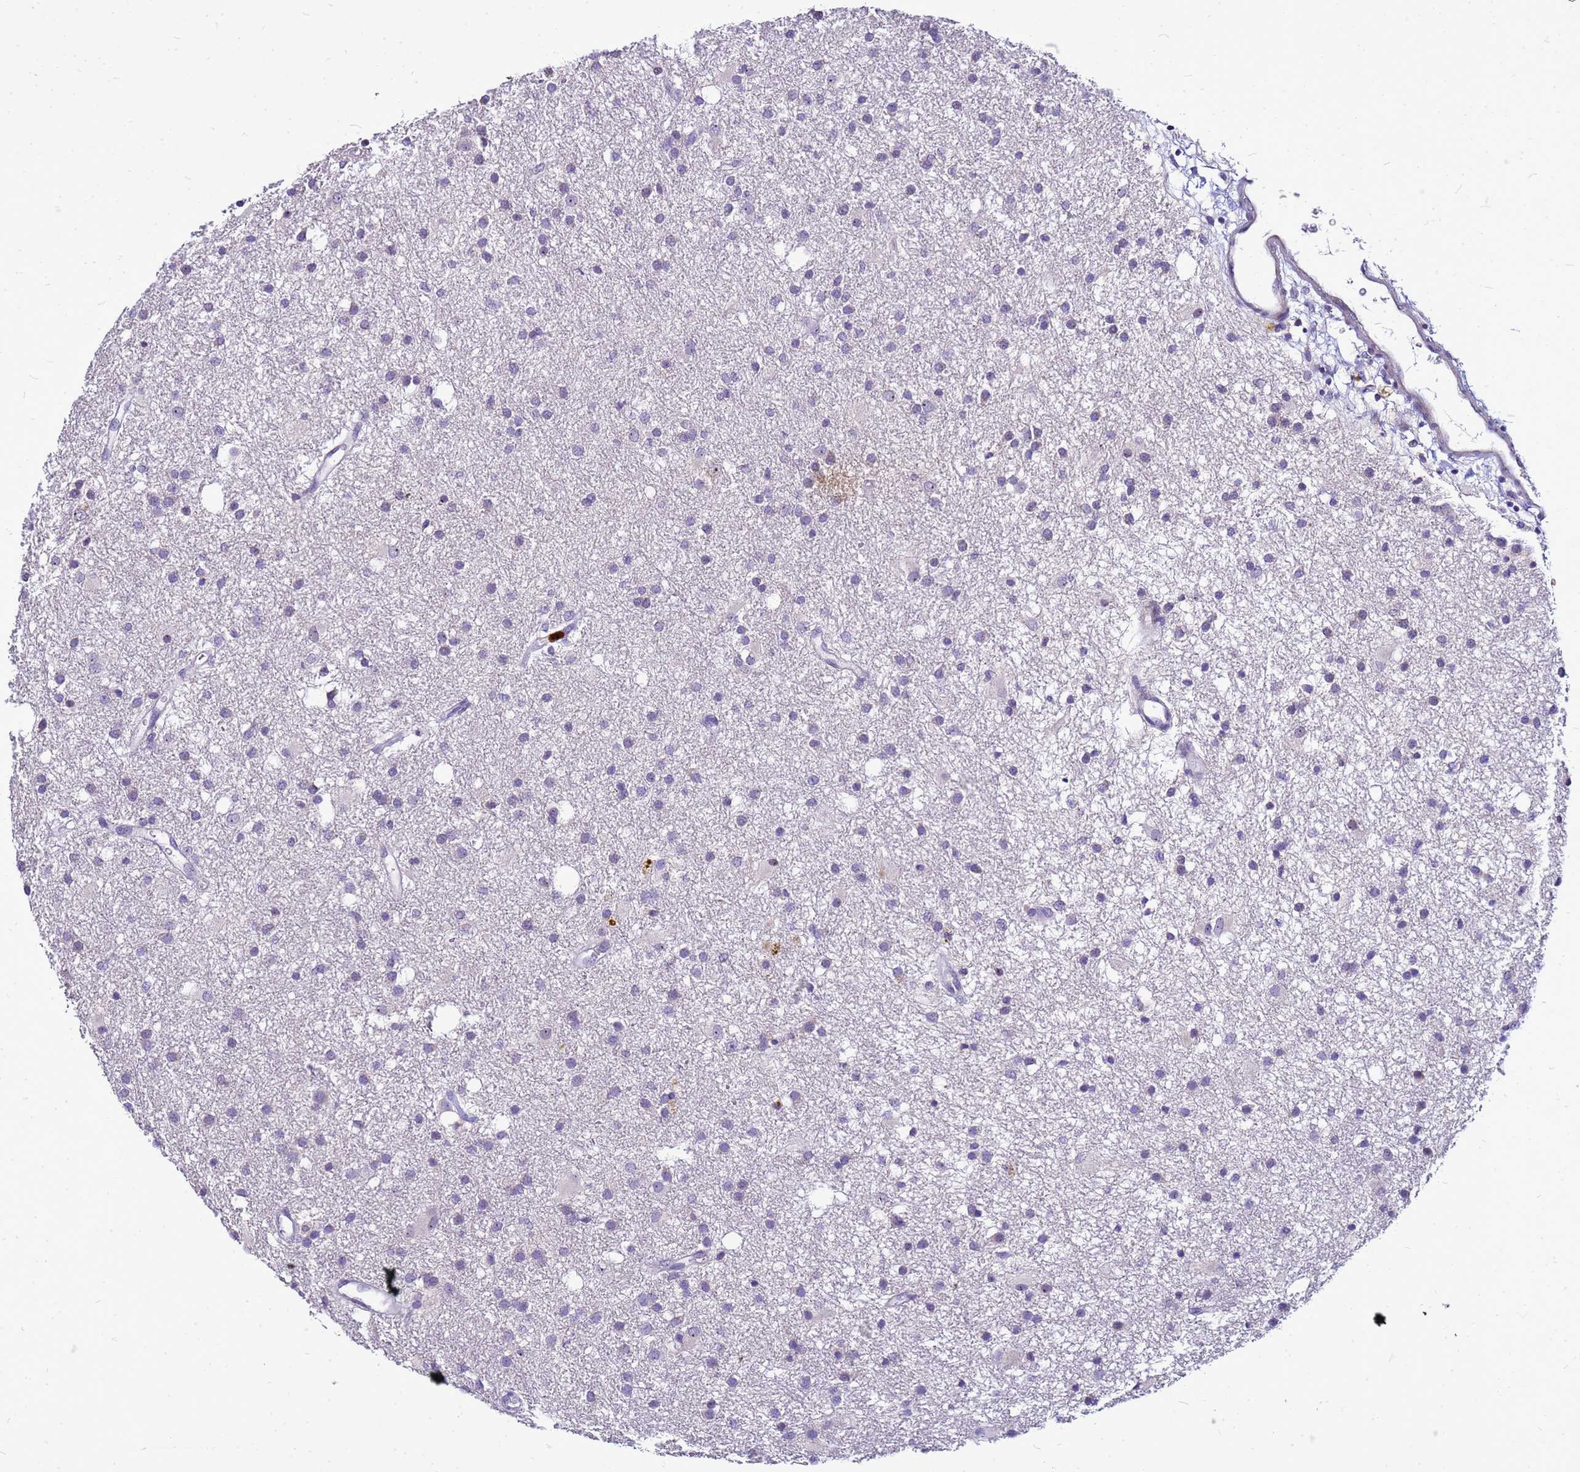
{"staining": {"intensity": "negative", "quantity": "none", "location": "none"}, "tissue": "glioma", "cell_type": "Tumor cells", "image_type": "cancer", "snomed": [{"axis": "morphology", "description": "Glioma, malignant, High grade"}, {"axis": "topography", "description": "Brain"}], "caption": "Tumor cells show no significant positivity in glioma.", "gene": "VPS4B", "patient": {"sex": "male", "age": 77}}